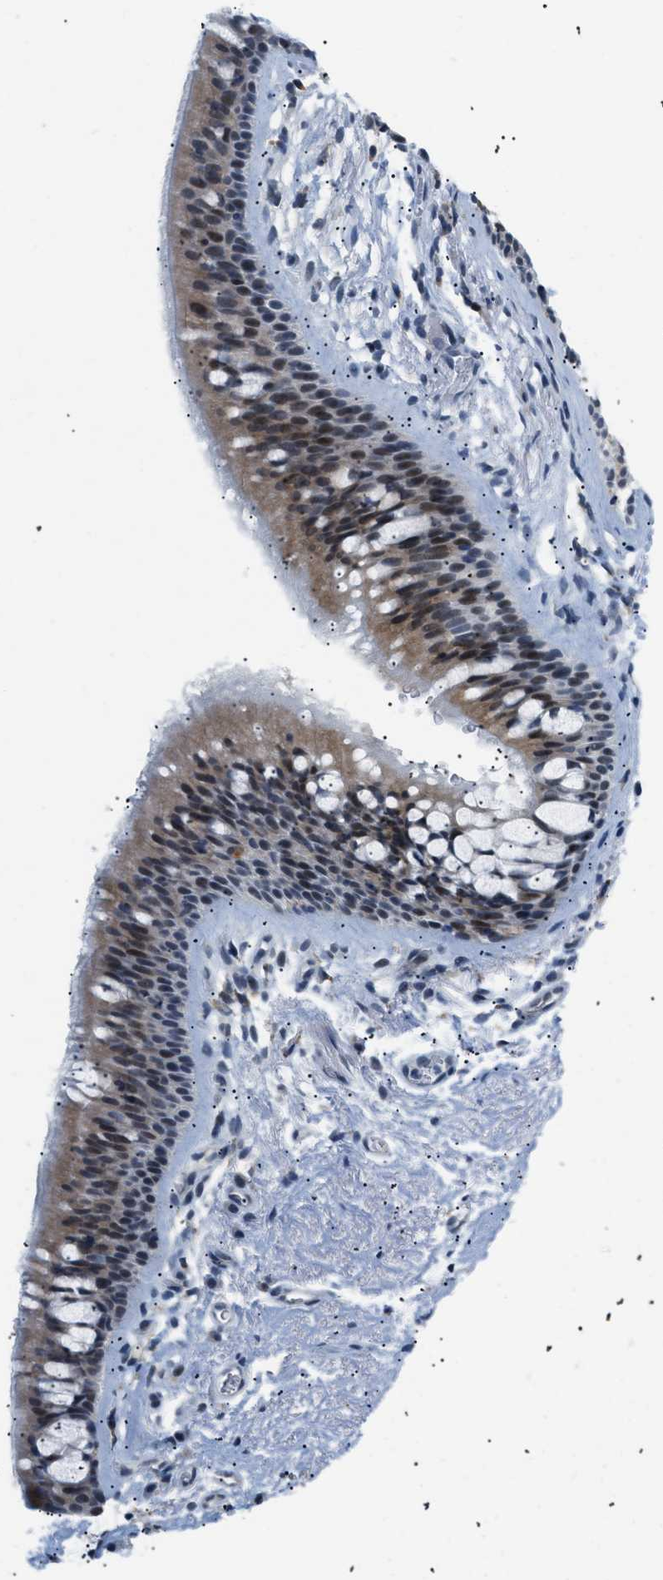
{"staining": {"intensity": "negative", "quantity": "none", "location": "none"}, "tissue": "adipose tissue", "cell_type": "Adipocytes", "image_type": "normal", "snomed": [{"axis": "morphology", "description": "Normal tissue, NOS"}, {"axis": "topography", "description": "Cartilage tissue"}, {"axis": "topography", "description": "Bronchus"}], "caption": "Adipocytes show no significant protein expression in normal adipose tissue. (DAB immunohistochemistry visualized using brightfield microscopy, high magnification).", "gene": "KCNC3", "patient": {"sex": "female", "age": 53}}